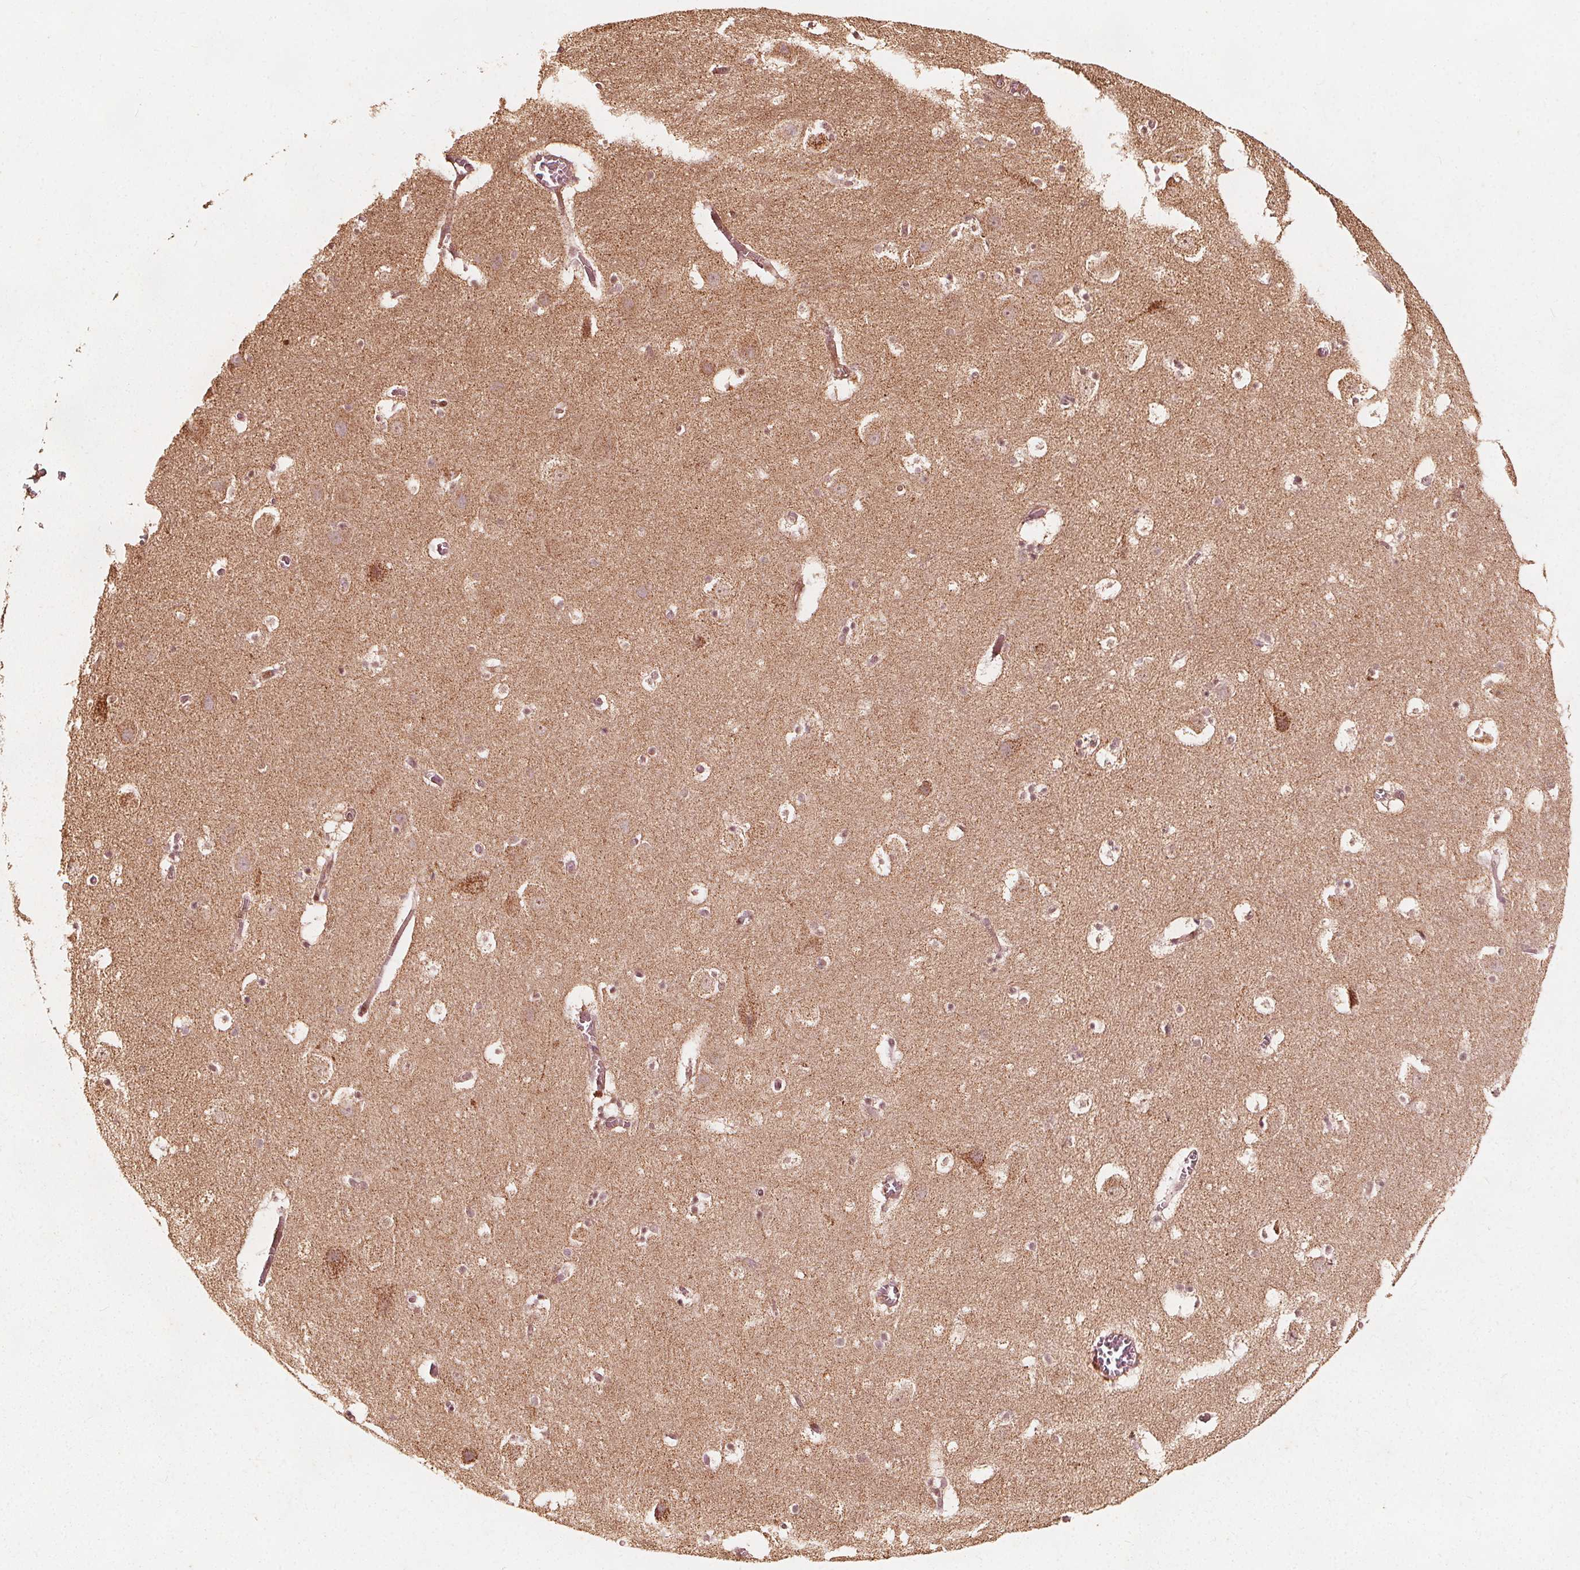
{"staining": {"intensity": "moderate", "quantity": ">75%", "location": "cytoplasmic/membranous,nuclear"}, "tissue": "hippocampus", "cell_type": "Glial cells", "image_type": "normal", "snomed": [{"axis": "morphology", "description": "Normal tissue, NOS"}, {"axis": "topography", "description": "Hippocampus"}], "caption": "High-power microscopy captured an IHC micrograph of benign hippocampus, revealing moderate cytoplasmic/membranous,nuclear positivity in approximately >75% of glial cells.", "gene": "AIP", "patient": {"sex": "male", "age": 45}}